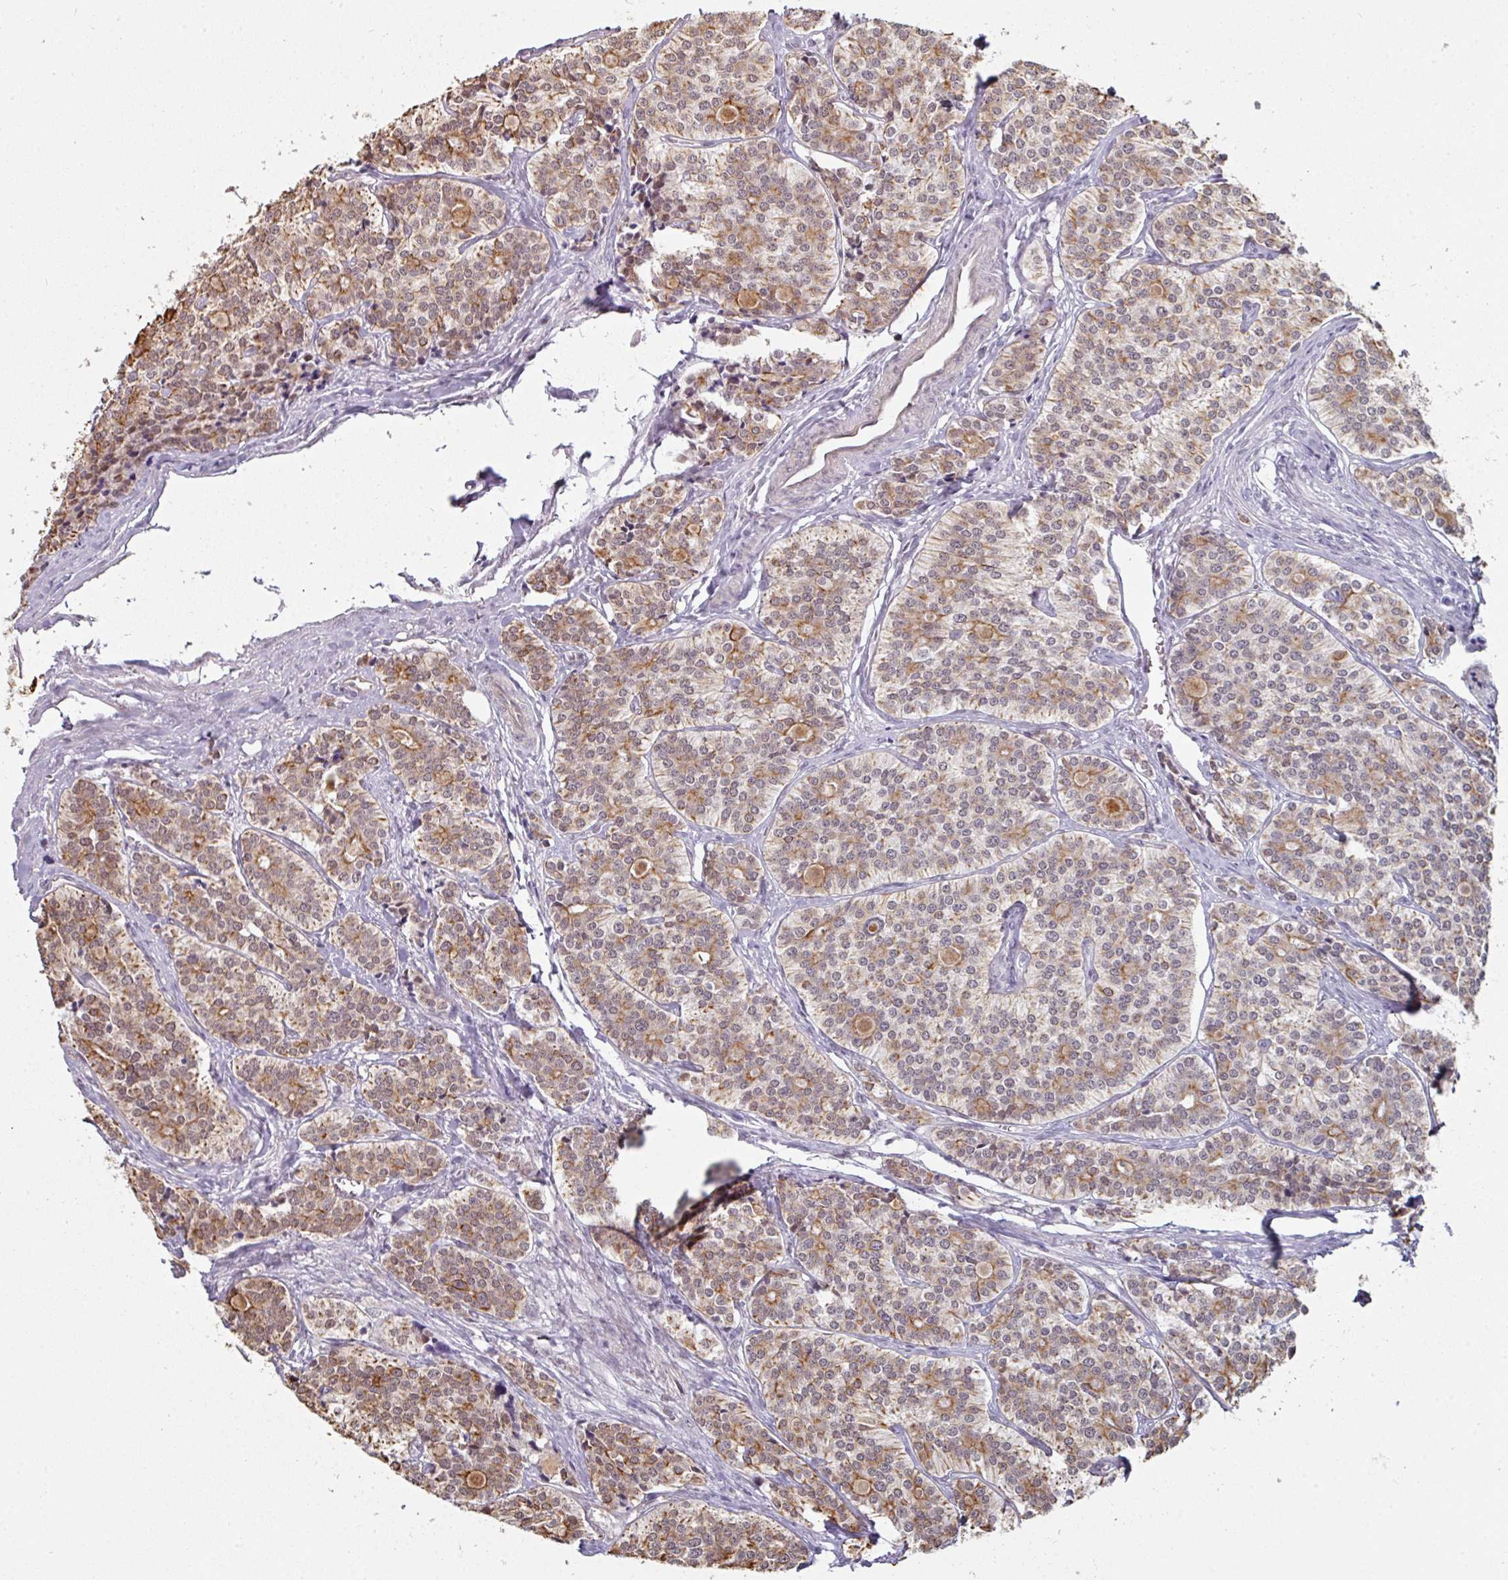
{"staining": {"intensity": "moderate", "quantity": "25%-75%", "location": "cytoplasmic/membranous,nuclear"}, "tissue": "carcinoid", "cell_type": "Tumor cells", "image_type": "cancer", "snomed": [{"axis": "morphology", "description": "Carcinoid, malignant, NOS"}, {"axis": "topography", "description": "Small intestine"}], "caption": "Immunohistochemistry (IHC) histopathology image of human carcinoid stained for a protein (brown), which demonstrates medium levels of moderate cytoplasmic/membranous and nuclear expression in about 25%-75% of tumor cells.", "gene": "GTF2H3", "patient": {"sex": "male", "age": 63}}